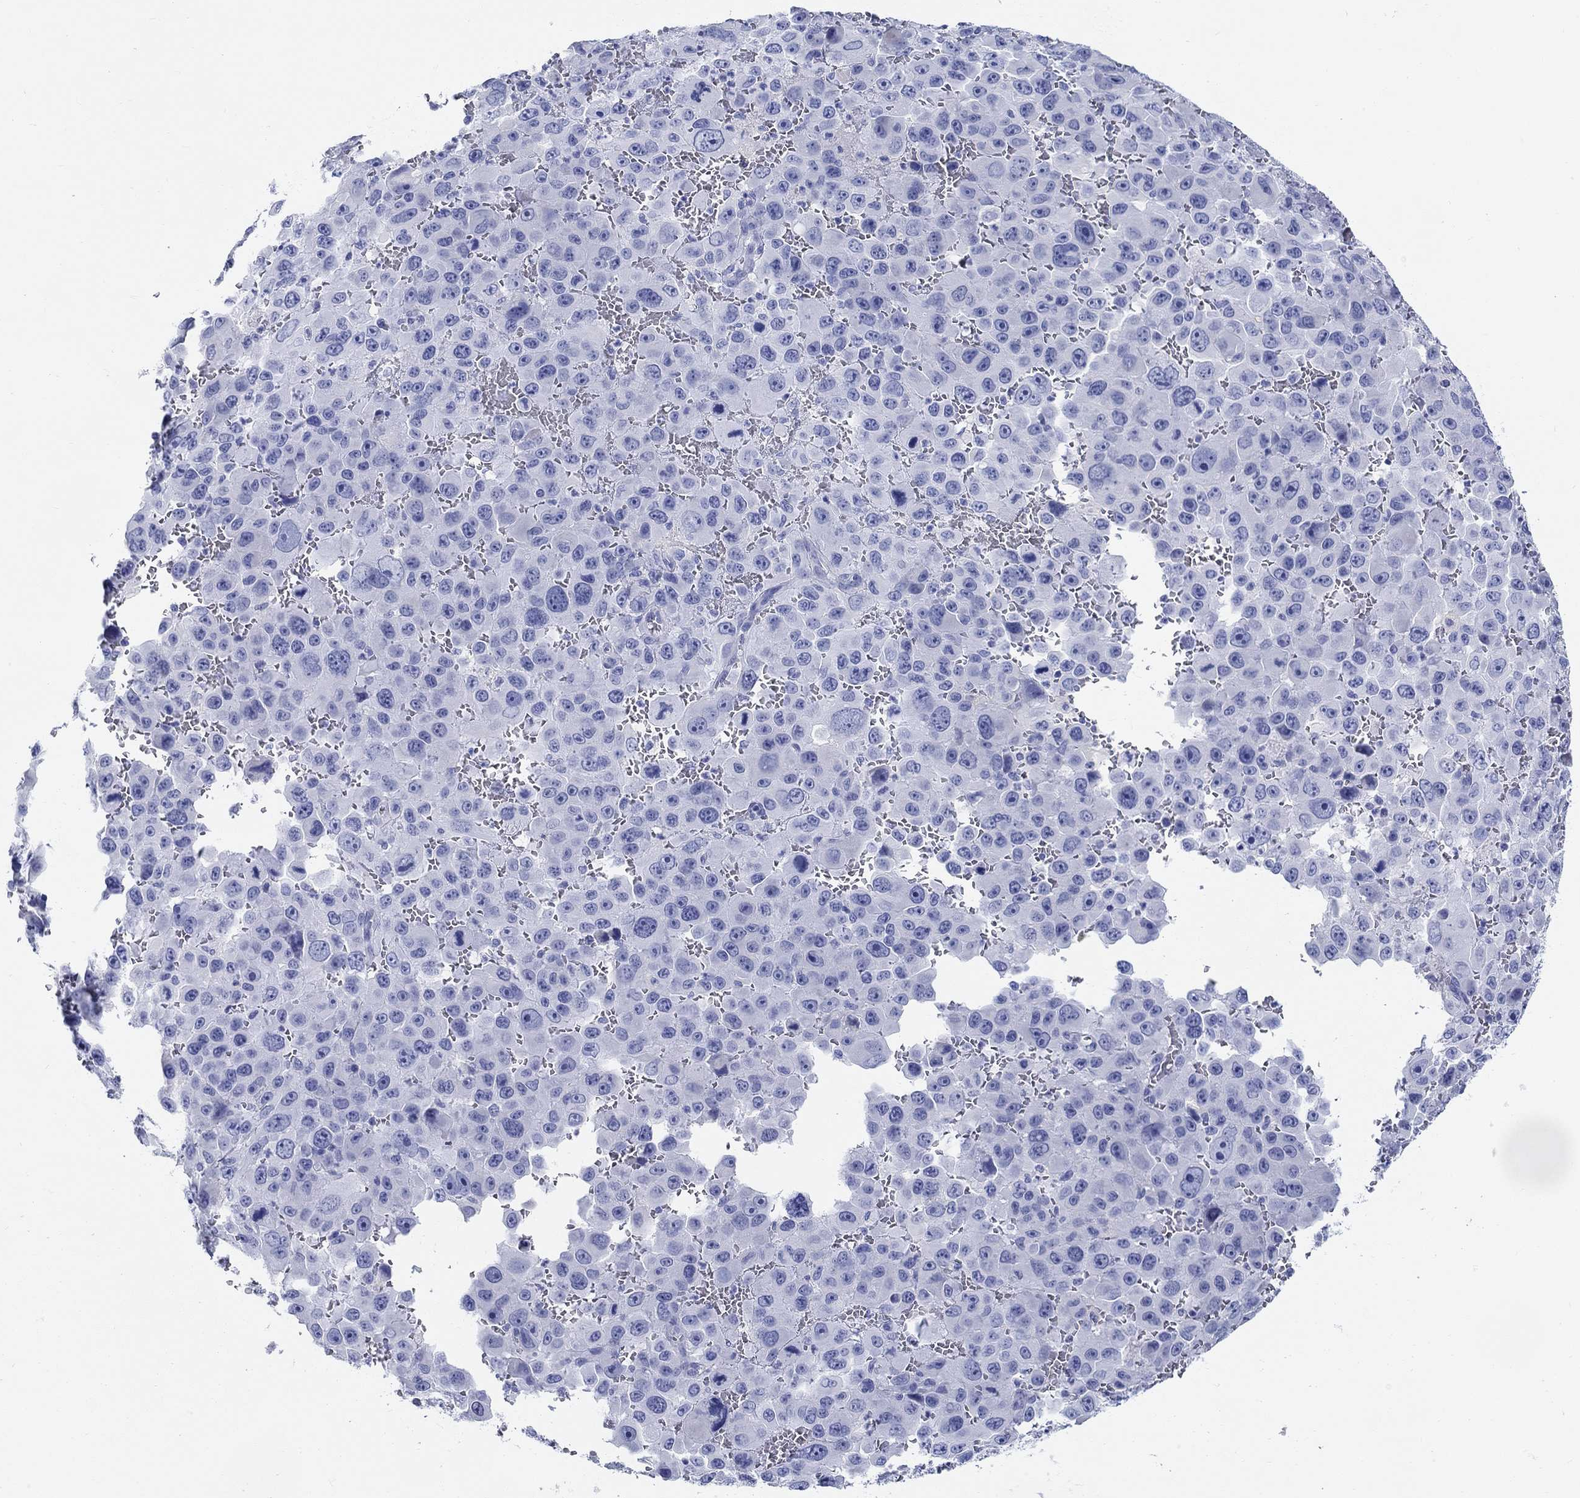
{"staining": {"intensity": "negative", "quantity": "none", "location": "none"}, "tissue": "melanoma", "cell_type": "Tumor cells", "image_type": "cancer", "snomed": [{"axis": "morphology", "description": "Malignant melanoma, NOS"}, {"axis": "topography", "description": "Skin"}], "caption": "Immunohistochemistry of malignant melanoma demonstrates no positivity in tumor cells.", "gene": "CRYGS", "patient": {"sex": "female", "age": 91}}